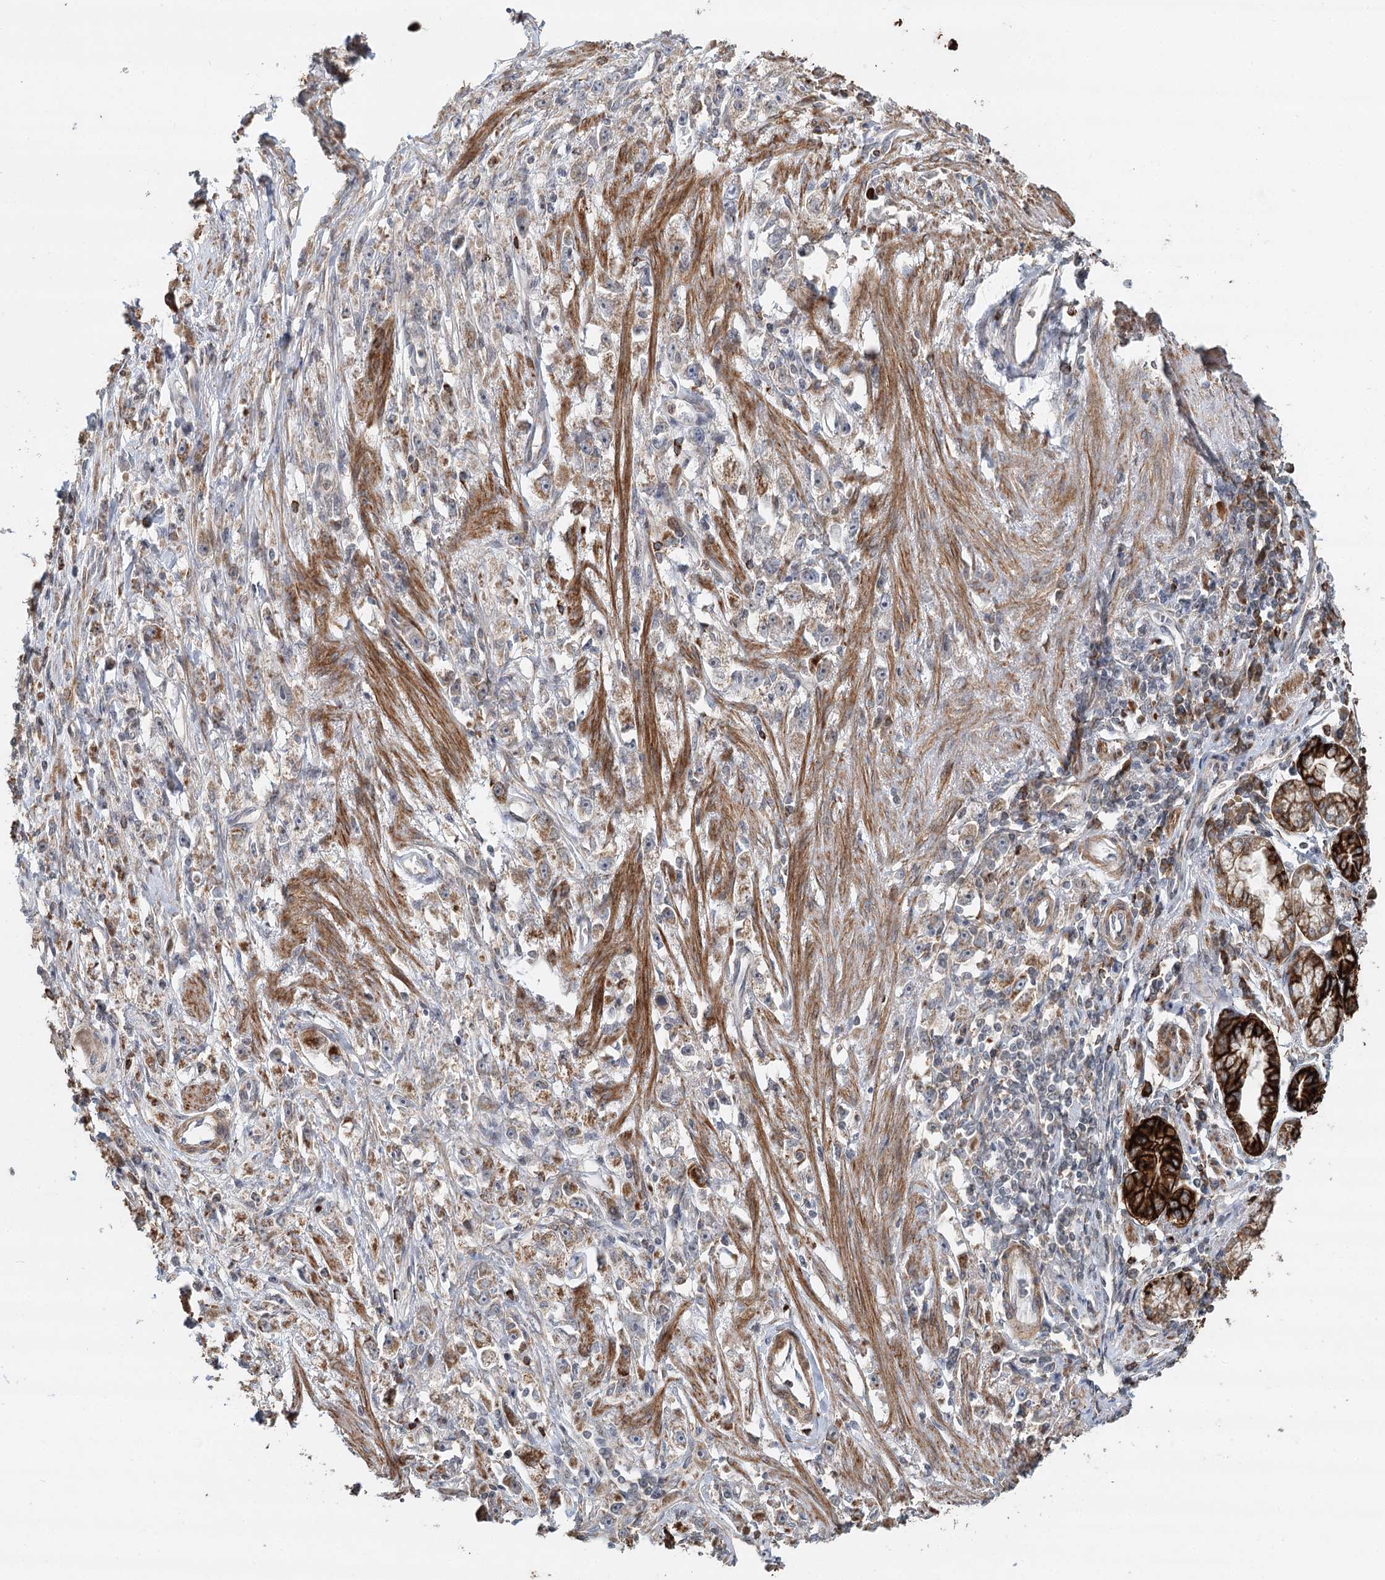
{"staining": {"intensity": "moderate", "quantity": "<25%", "location": "cytoplasmic/membranous"}, "tissue": "stomach cancer", "cell_type": "Tumor cells", "image_type": "cancer", "snomed": [{"axis": "morphology", "description": "Adenocarcinoma, NOS"}, {"axis": "topography", "description": "Stomach"}], "caption": "Protein staining exhibits moderate cytoplasmic/membranous positivity in approximately <25% of tumor cells in stomach cancer (adenocarcinoma). The staining was performed using DAB, with brown indicating positive protein expression. Nuclei are stained blue with hematoxylin.", "gene": "RNF111", "patient": {"sex": "female", "age": 59}}